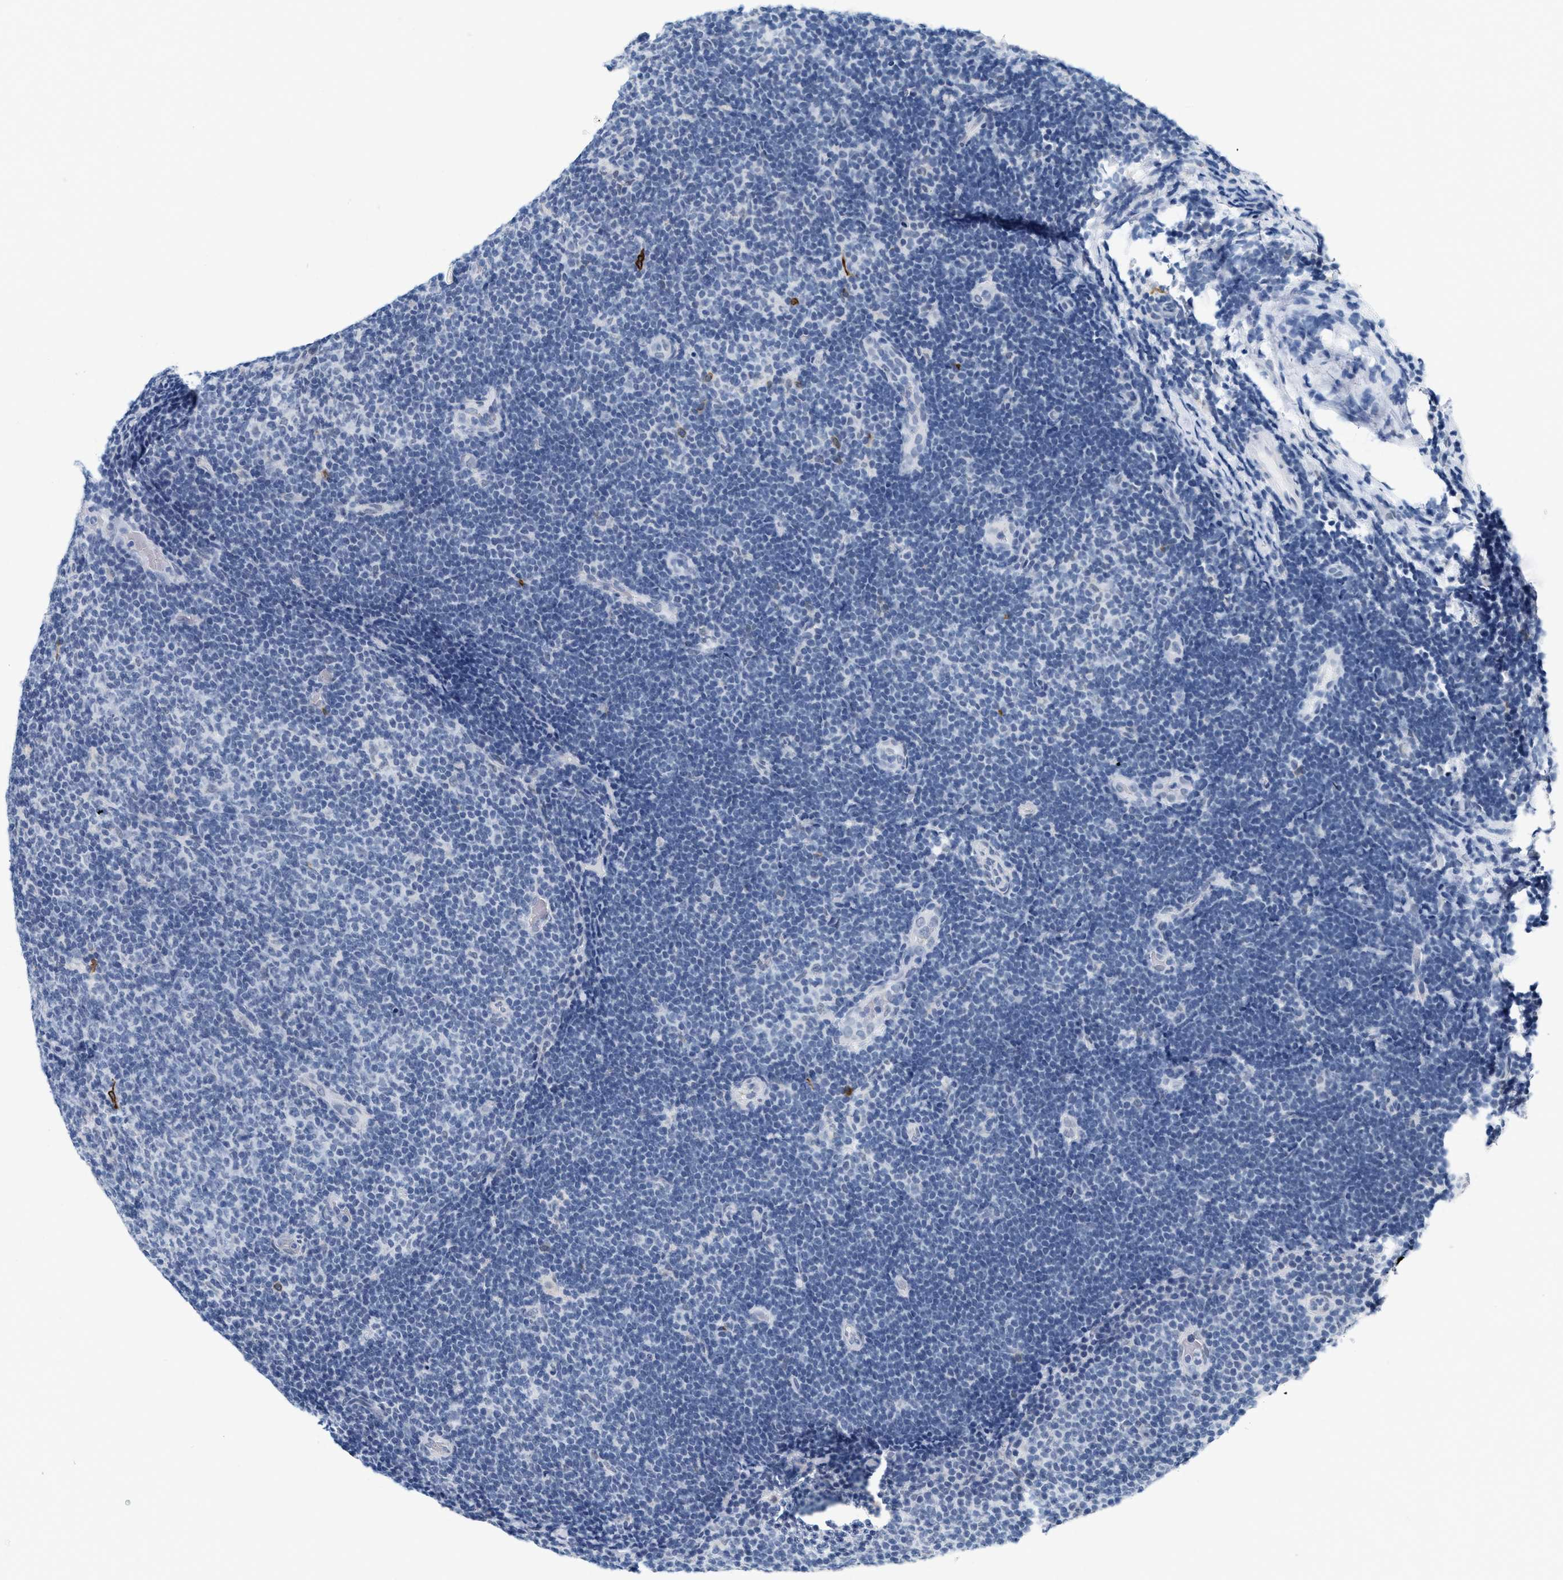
{"staining": {"intensity": "negative", "quantity": "none", "location": "none"}, "tissue": "lymphoma", "cell_type": "Tumor cells", "image_type": "cancer", "snomed": [{"axis": "morphology", "description": "Malignant lymphoma, non-Hodgkin's type, Low grade"}, {"axis": "topography", "description": "Lymph node"}], "caption": "An image of human lymphoma is negative for staining in tumor cells.", "gene": "XIRP1", "patient": {"sex": "male", "age": 83}}